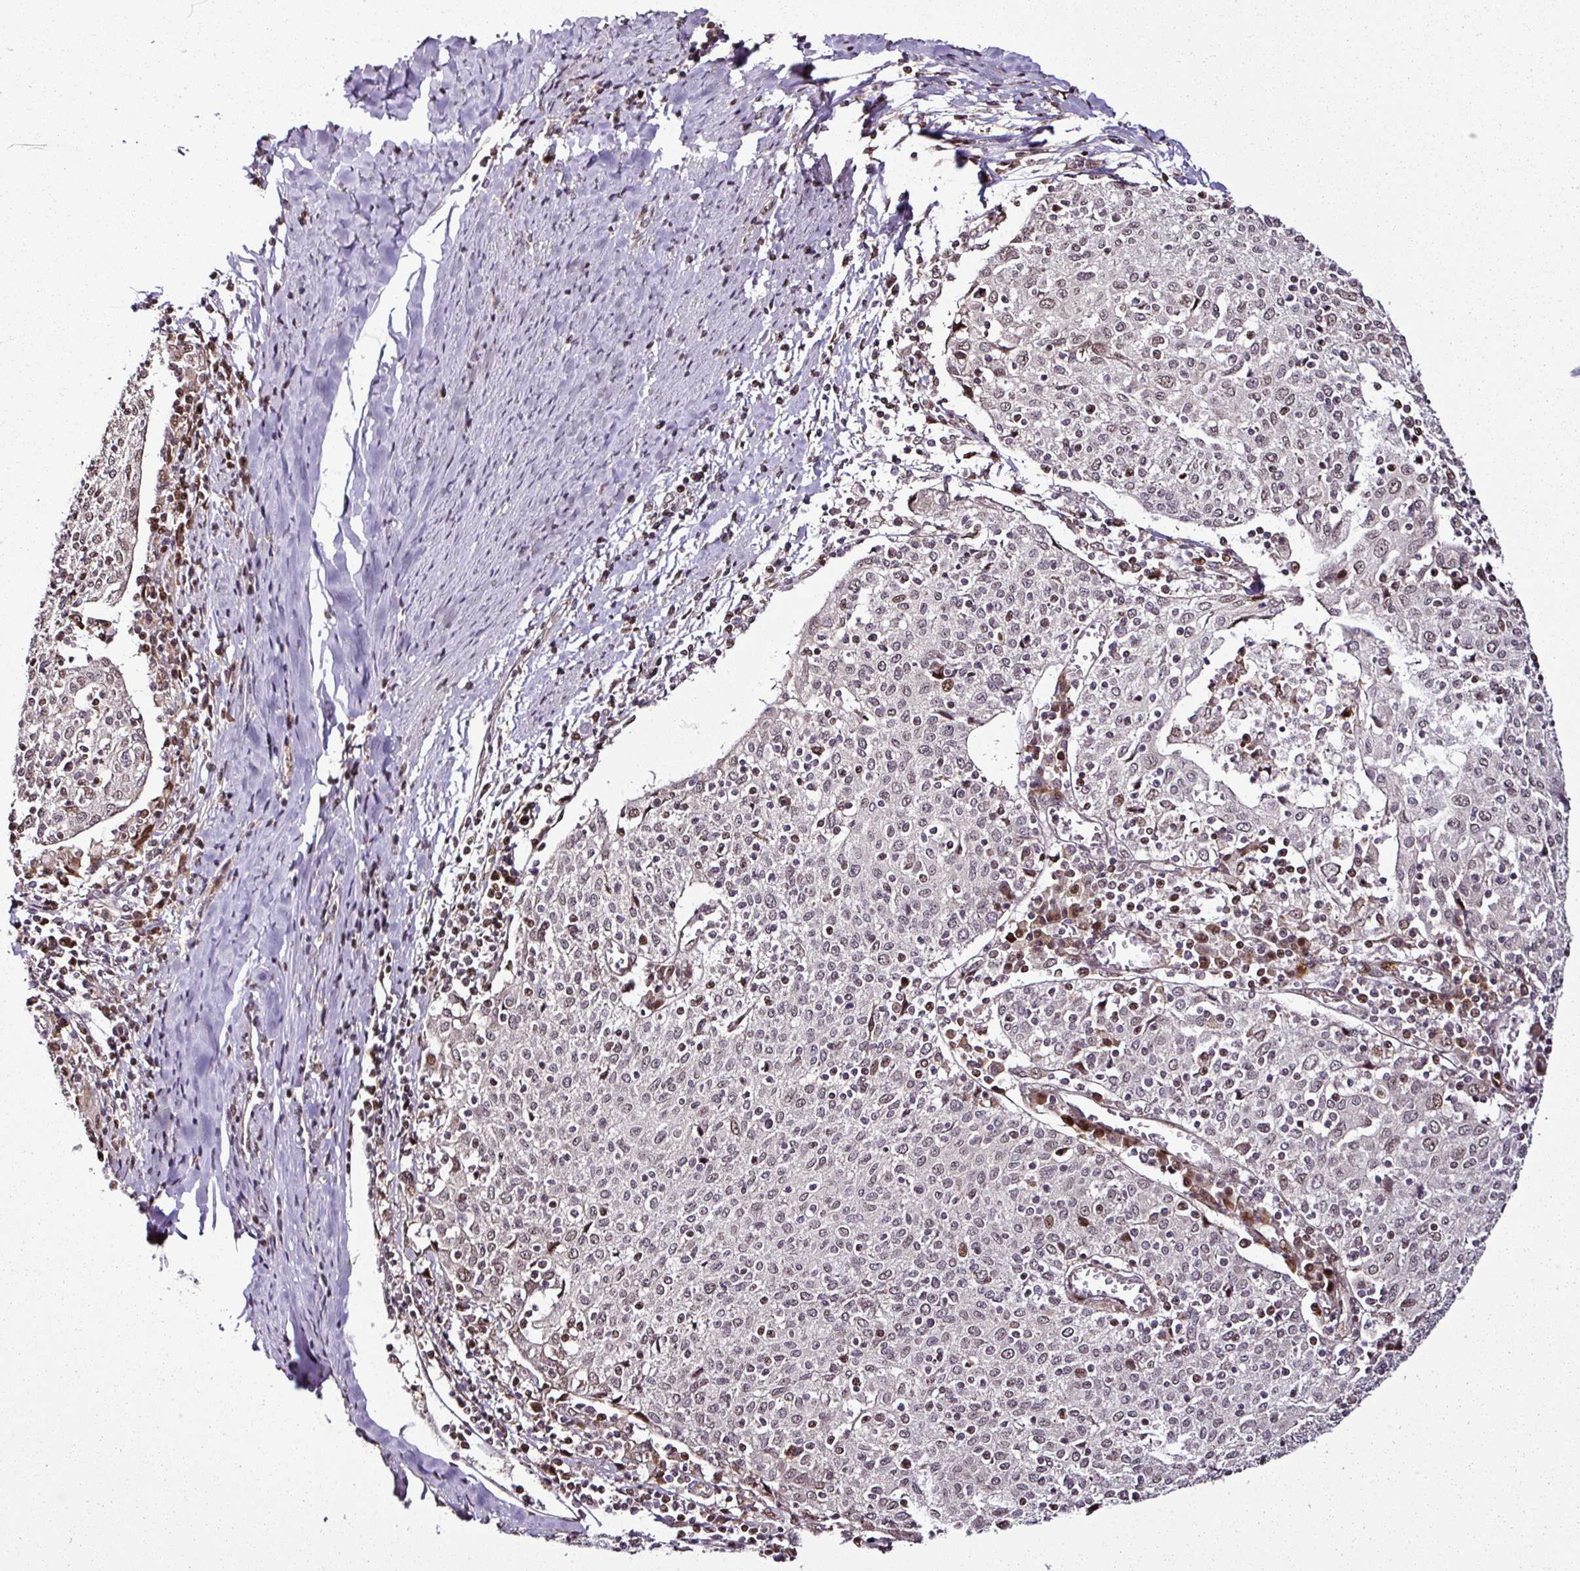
{"staining": {"intensity": "weak", "quantity": "25%-75%", "location": "nuclear"}, "tissue": "cervical cancer", "cell_type": "Tumor cells", "image_type": "cancer", "snomed": [{"axis": "morphology", "description": "Squamous cell carcinoma, NOS"}, {"axis": "topography", "description": "Cervix"}], "caption": "Protein analysis of cervical squamous cell carcinoma tissue reveals weak nuclear positivity in approximately 25%-75% of tumor cells.", "gene": "COPRS", "patient": {"sex": "female", "age": 52}}